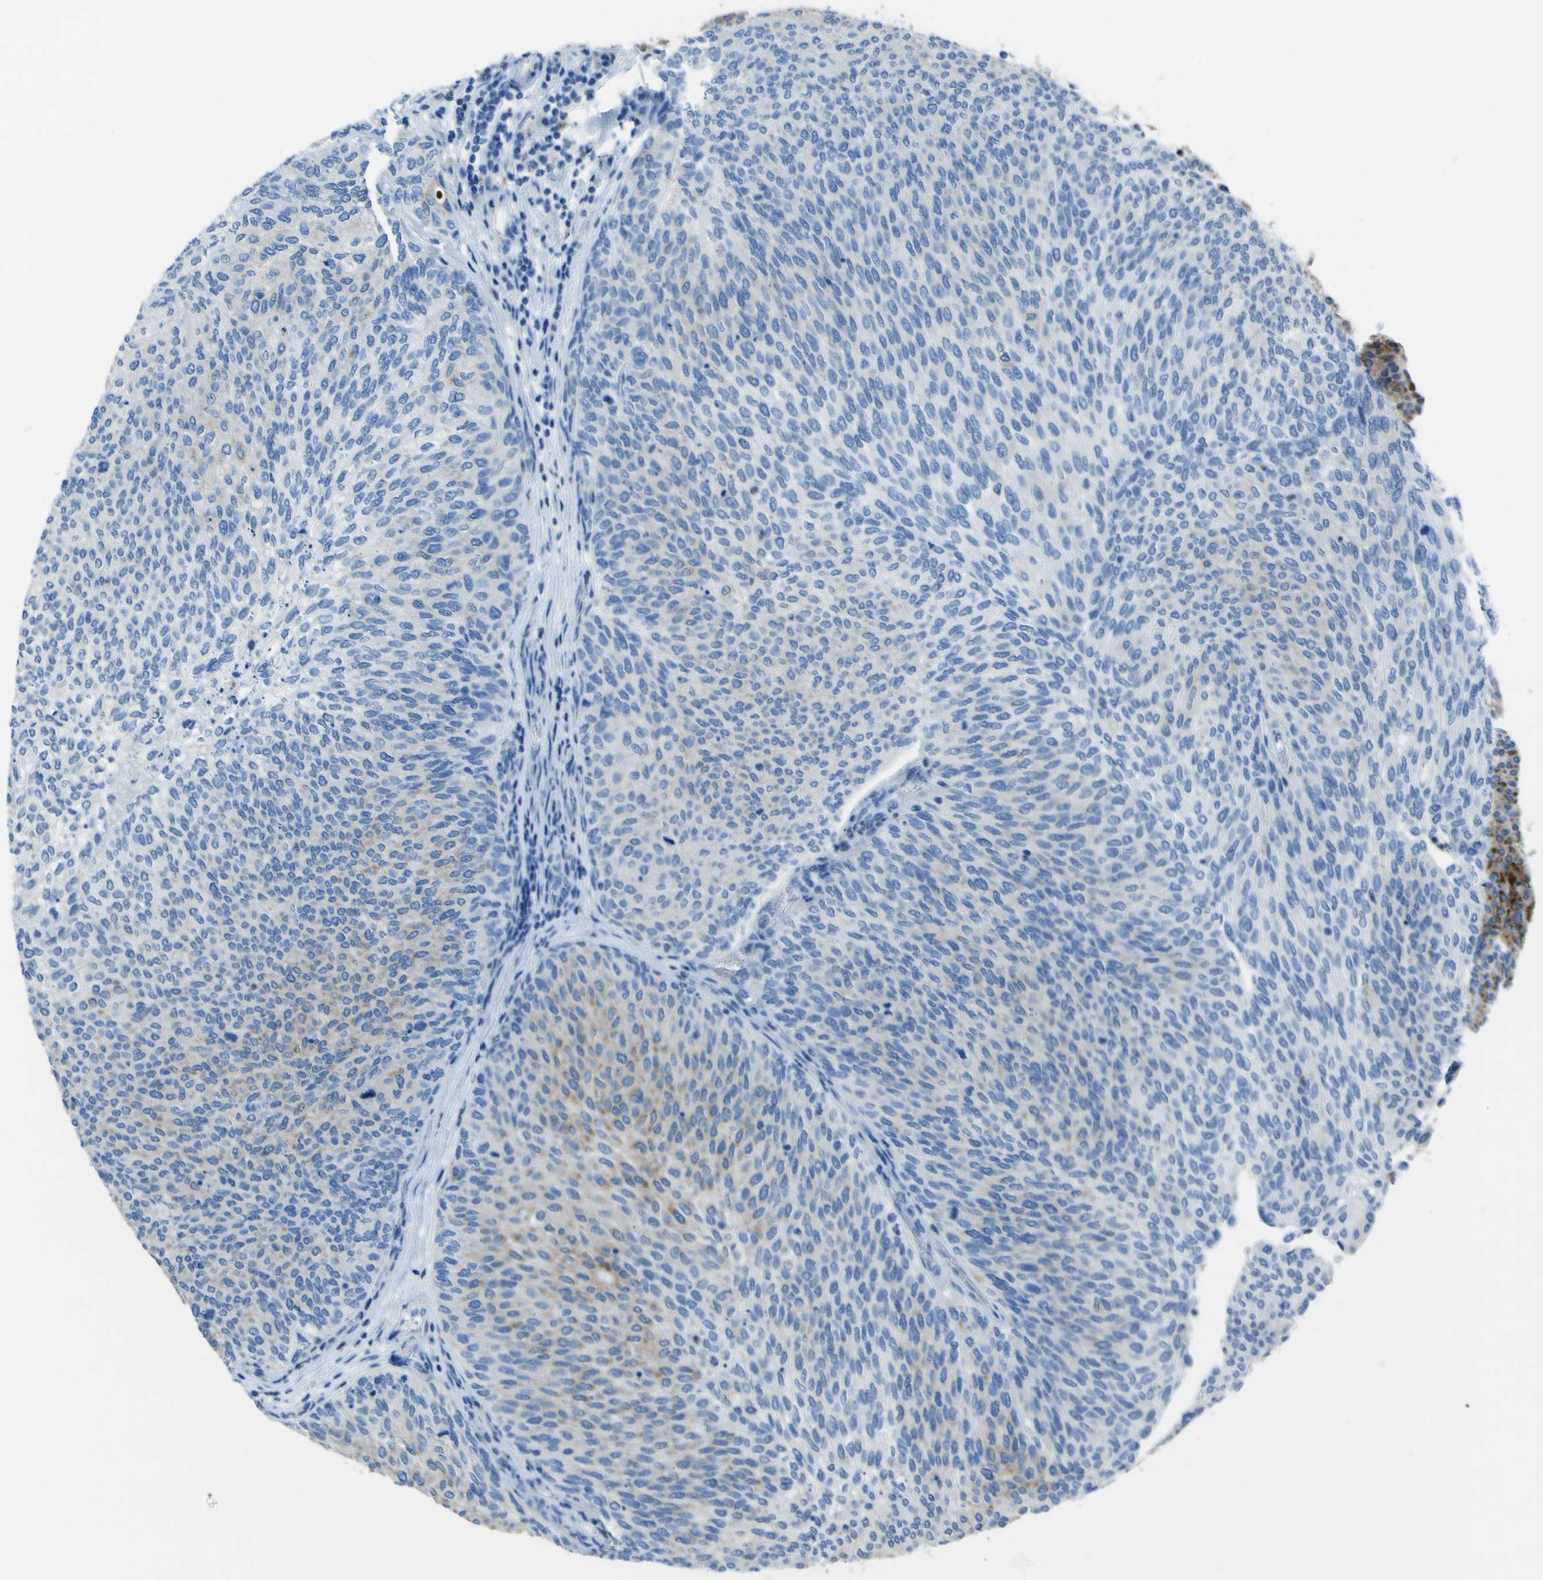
{"staining": {"intensity": "weak", "quantity": "<25%", "location": "cytoplasmic/membranous"}, "tissue": "urothelial cancer", "cell_type": "Tumor cells", "image_type": "cancer", "snomed": [{"axis": "morphology", "description": "Urothelial carcinoma, Low grade"}, {"axis": "topography", "description": "Urinary bladder"}], "caption": "Immunohistochemistry (IHC) micrograph of low-grade urothelial carcinoma stained for a protein (brown), which demonstrates no staining in tumor cells. (DAB (3,3'-diaminobenzidine) immunohistochemistry (IHC) visualized using brightfield microscopy, high magnification).", "gene": "ACSL1", "patient": {"sex": "female", "age": 79}}